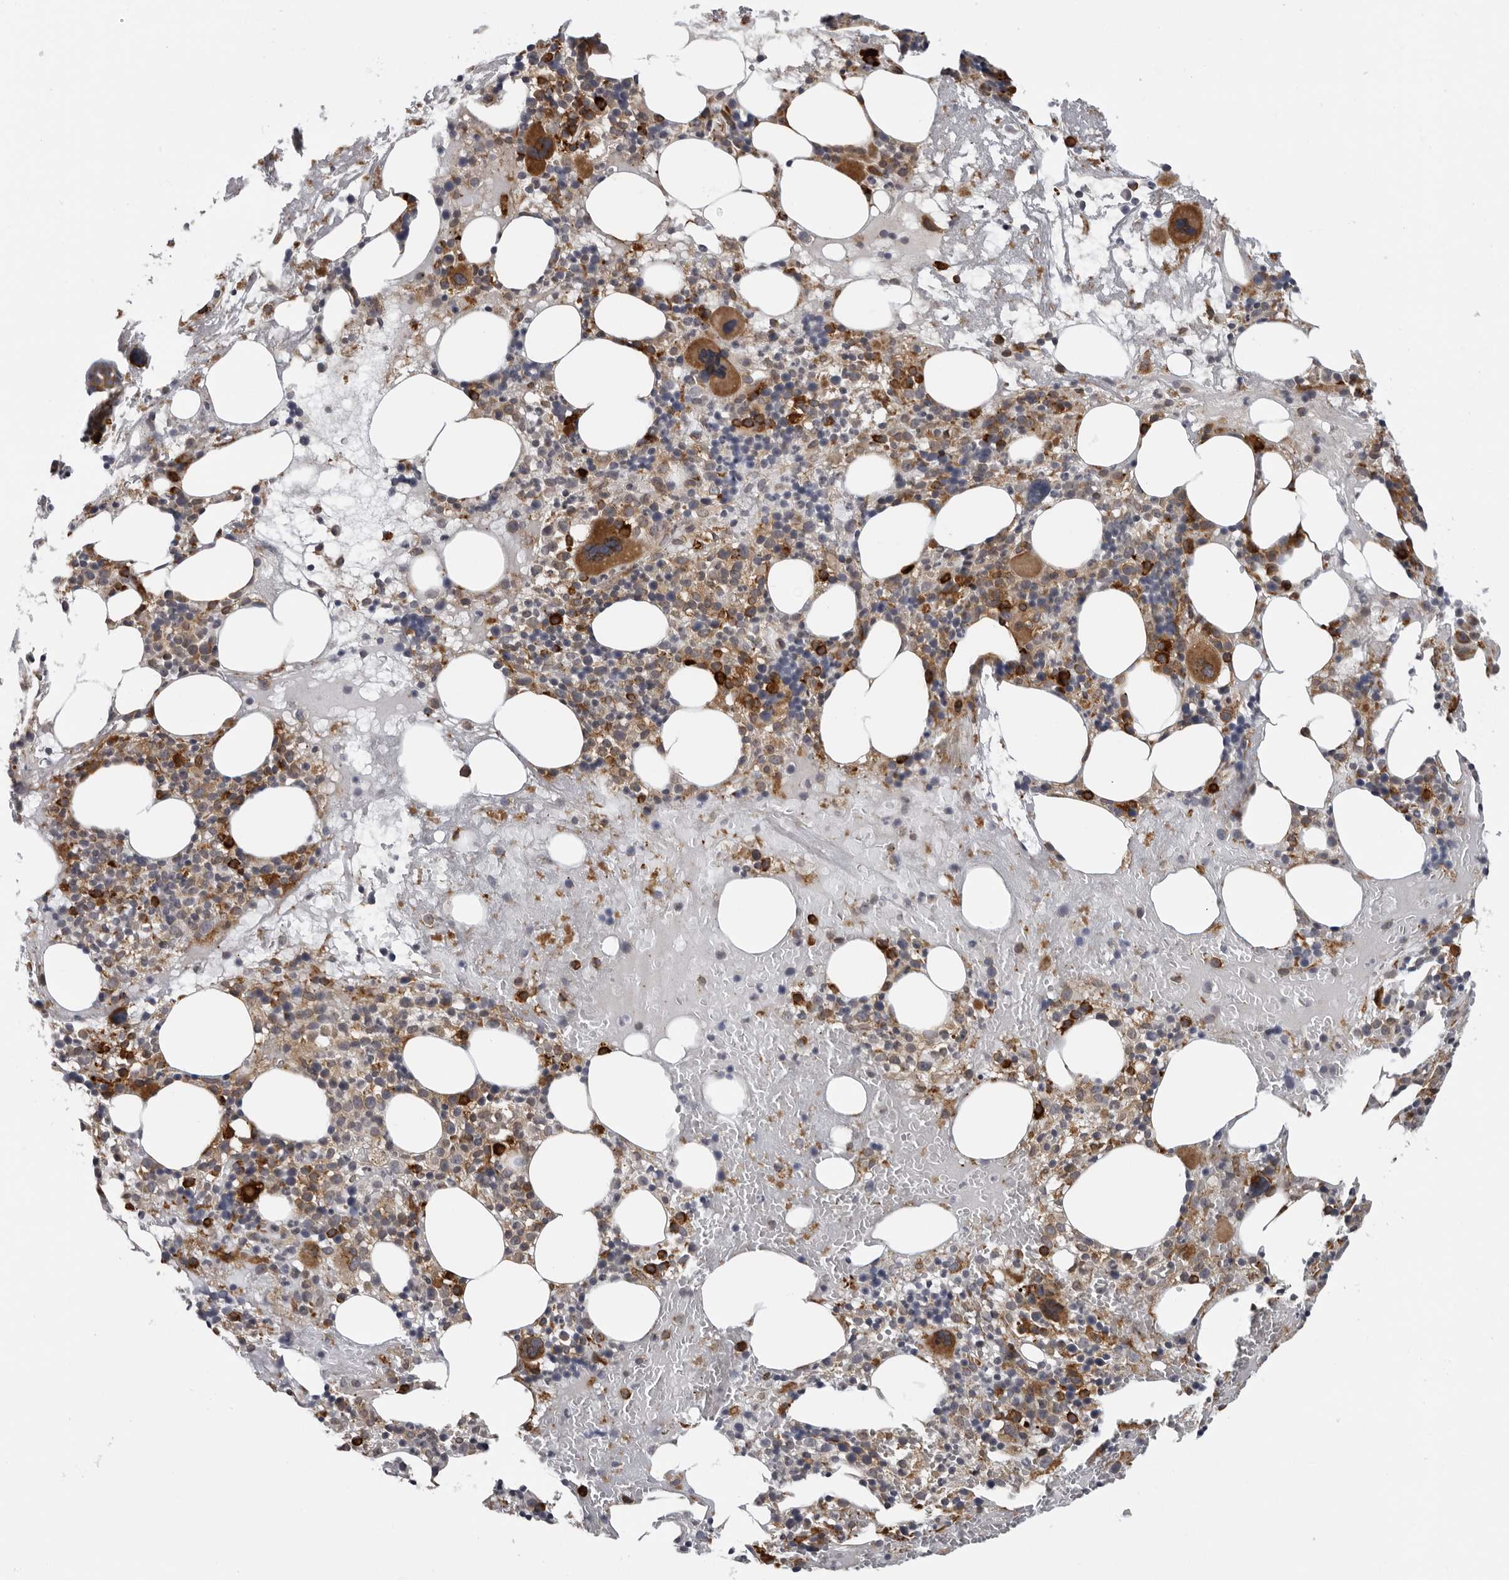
{"staining": {"intensity": "strong", "quantity": "25%-75%", "location": "cytoplasmic/membranous"}, "tissue": "bone marrow", "cell_type": "Hematopoietic cells", "image_type": "normal", "snomed": [{"axis": "morphology", "description": "Normal tissue, NOS"}, {"axis": "morphology", "description": "Inflammation, NOS"}, {"axis": "topography", "description": "Bone marrow"}], "caption": "Human bone marrow stained with a brown dye demonstrates strong cytoplasmic/membranous positive positivity in about 25%-75% of hematopoietic cells.", "gene": "ALPK2", "patient": {"sex": "female", "age": 77}}